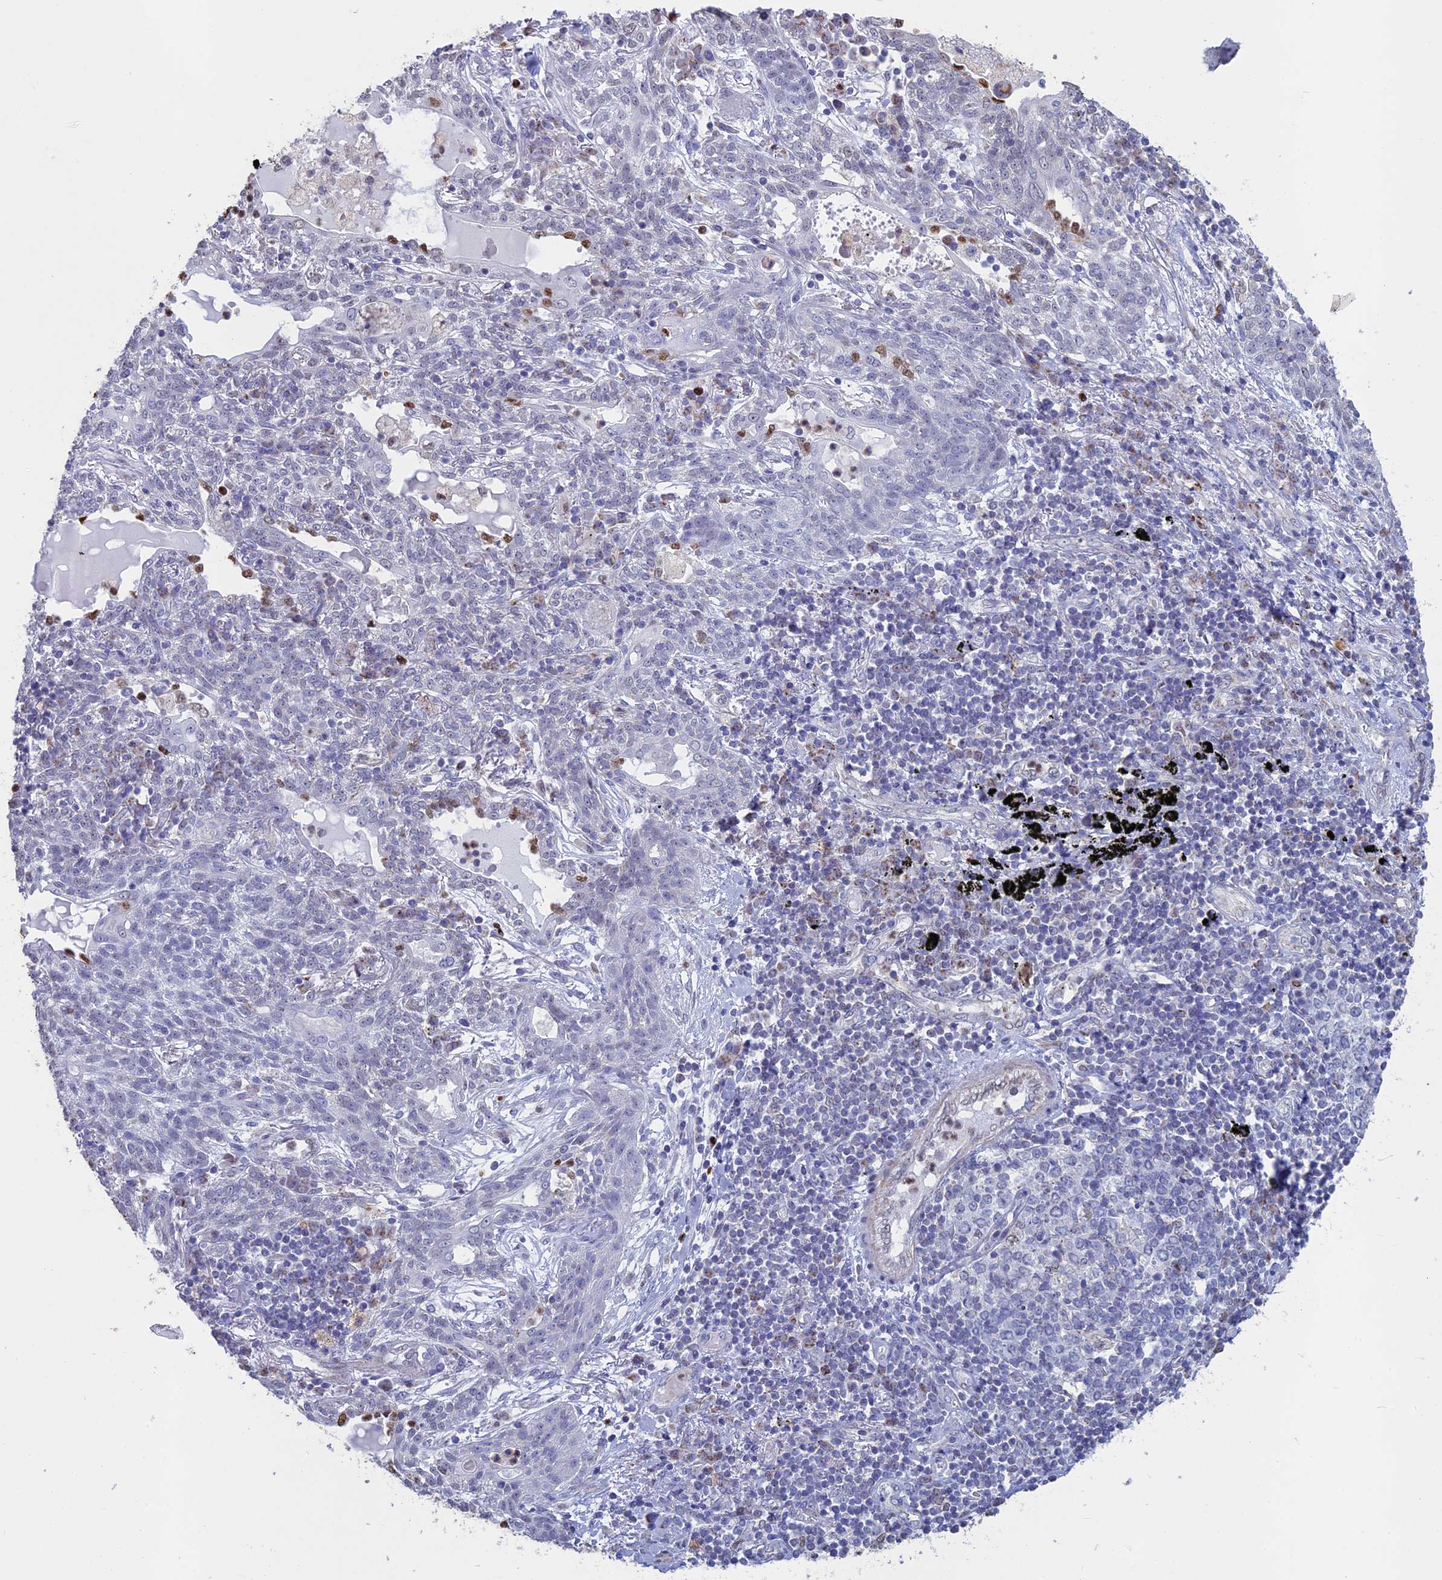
{"staining": {"intensity": "negative", "quantity": "none", "location": "none"}, "tissue": "lung cancer", "cell_type": "Tumor cells", "image_type": "cancer", "snomed": [{"axis": "morphology", "description": "Squamous cell carcinoma, NOS"}, {"axis": "topography", "description": "Lung"}], "caption": "High magnification brightfield microscopy of squamous cell carcinoma (lung) stained with DAB (brown) and counterstained with hematoxylin (blue): tumor cells show no significant positivity.", "gene": "ACSS1", "patient": {"sex": "female", "age": 70}}